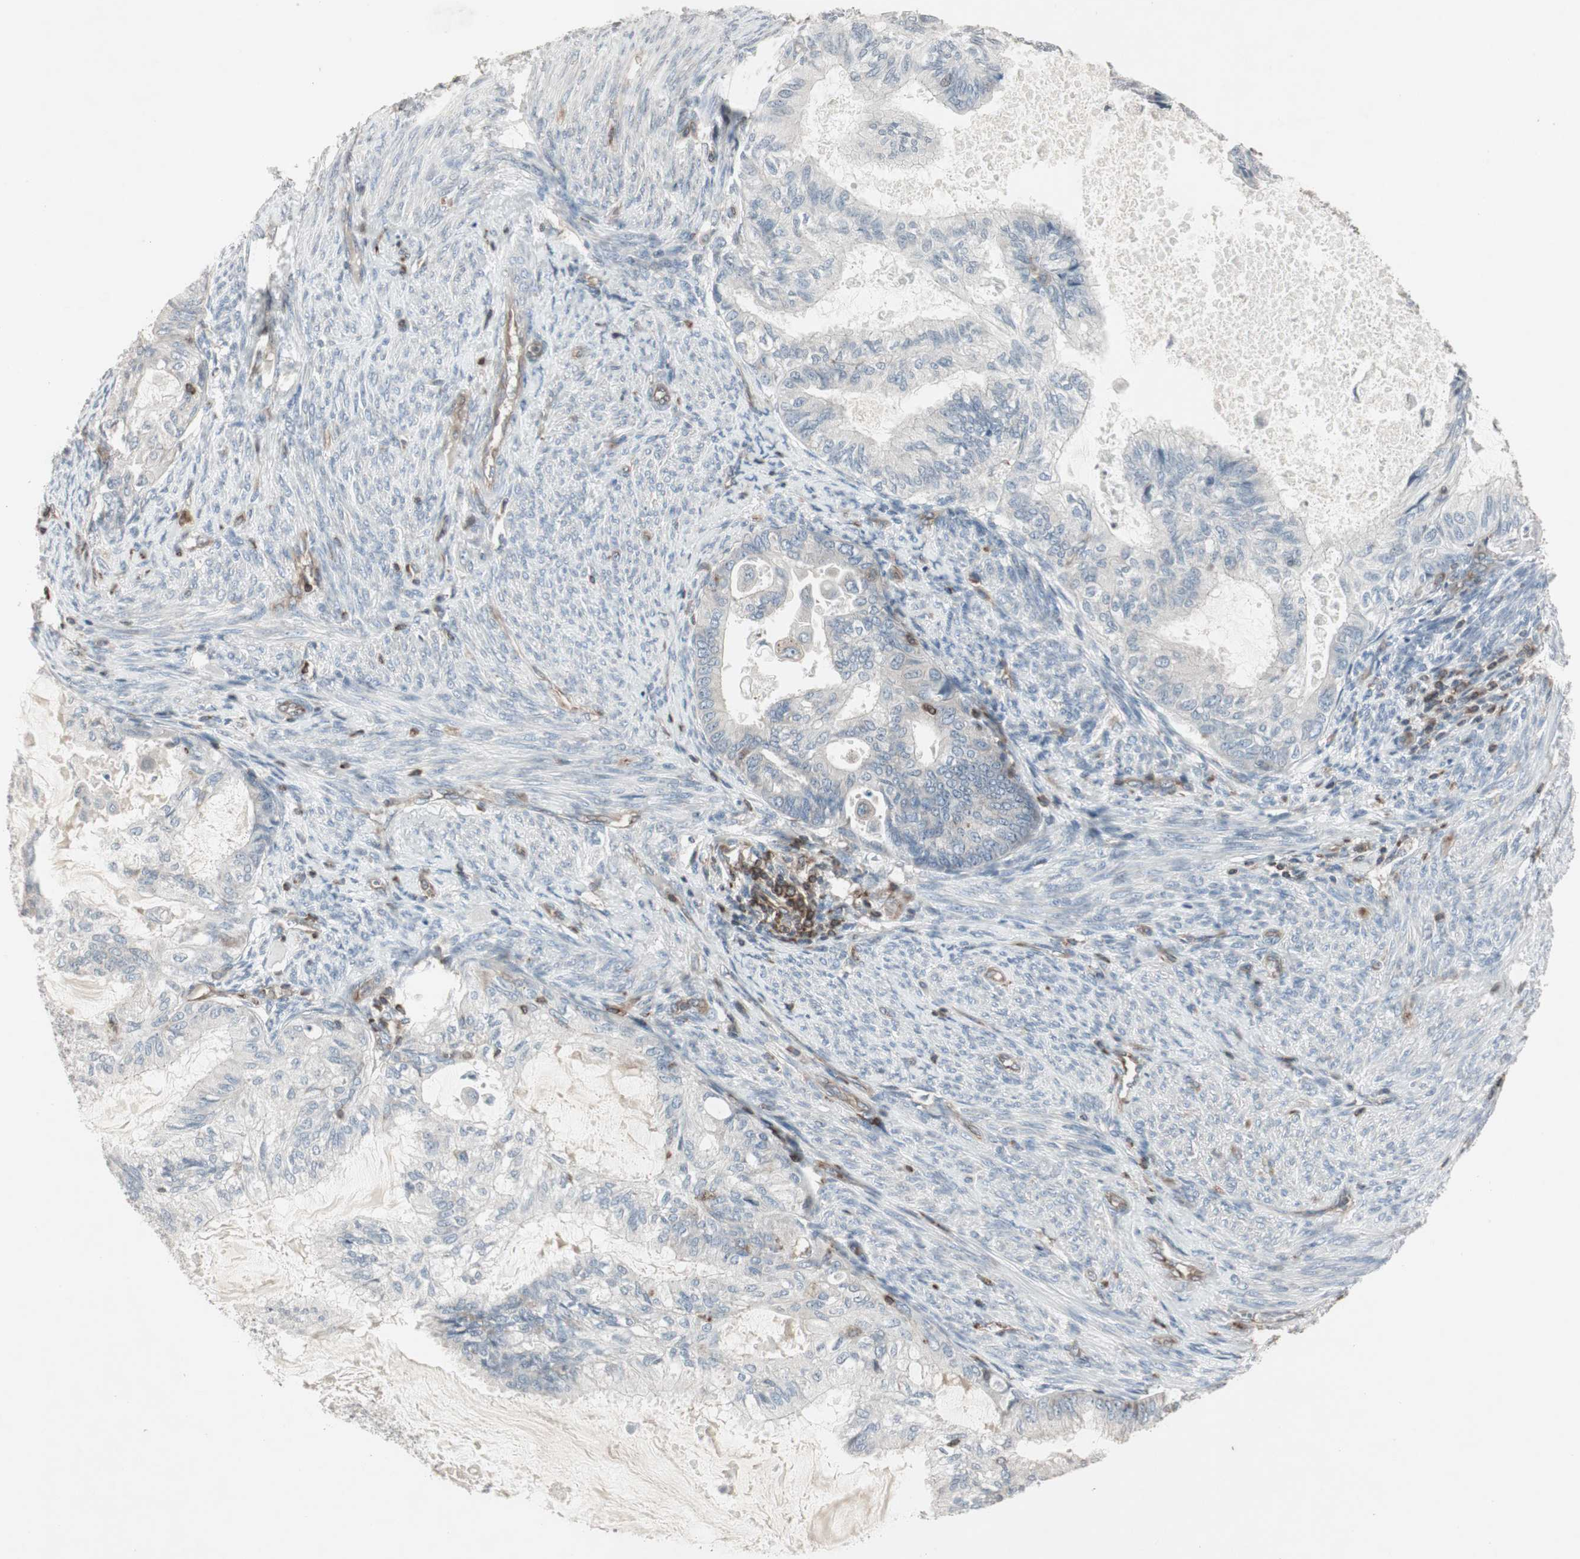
{"staining": {"intensity": "negative", "quantity": "none", "location": "none"}, "tissue": "cervical cancer", "cell_type": "Tumor cells", "image_type": "cancer", "snomed": [{"axis": "morphology", "description": "Normal tissue, NOS"}, {"axis": "morphology", "description": "Adenocarcinoma, NOS"}, {"axis": "topography", "description": "Cervix"}, {"axis": "topography", "description": "Endometrium"}], "caption": "Cervical cancer was stained to show a protein in brown. There is no significant staining in tumor cells. The staining is performed using DAB (3,3'-diaminobenzidine) brown chromogen with nuclei counter-stained in using hematoxylin.", "gene": "ARHGEF1", "patient": {"sex": "female", "age": 86}}